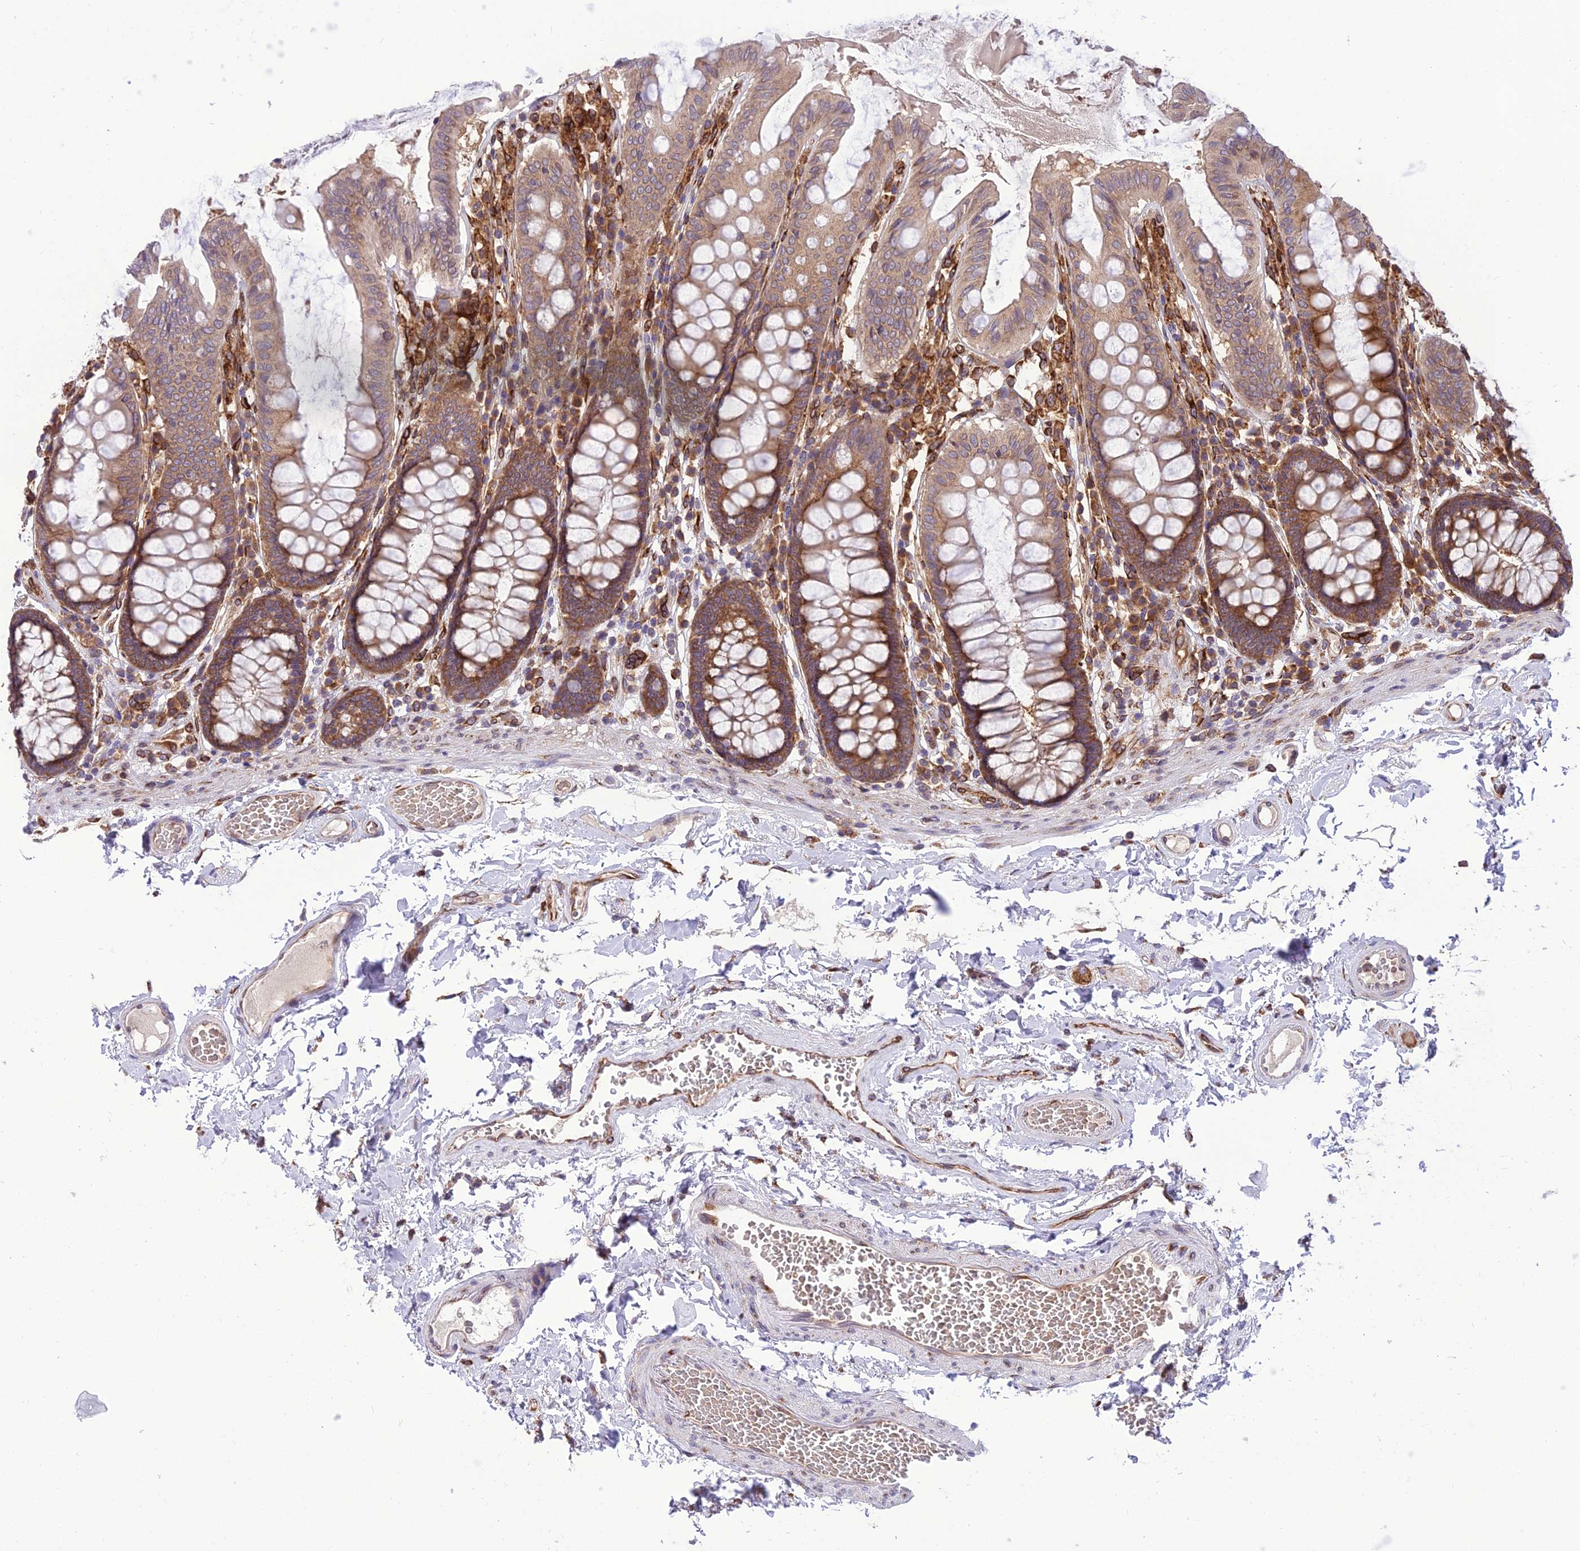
{"staining": {"intensity": "moderate", "quantity": ">75%", "location": "cytoplasmic/membranous"}, "tissue": "colon", "cell_type": "Endothelial cells", "image_type": "normal", "snomed": [{"axis": "morphology", "description": "Normal tissue, NOS"}, {"axis": "topography", "description": "Colon"}], "caption": "The photomicrograph exhibits a brown stain indicating the presence of a protein in the cytoplasmic/membranous of endothelial cells in colon. The staining was performed using DAB, with brown indicating positive protein expression. Nuclei are stained blue with hematoxylin.", "gene": "DHCR7", "patient": {"sex": "male", "age": 84}}